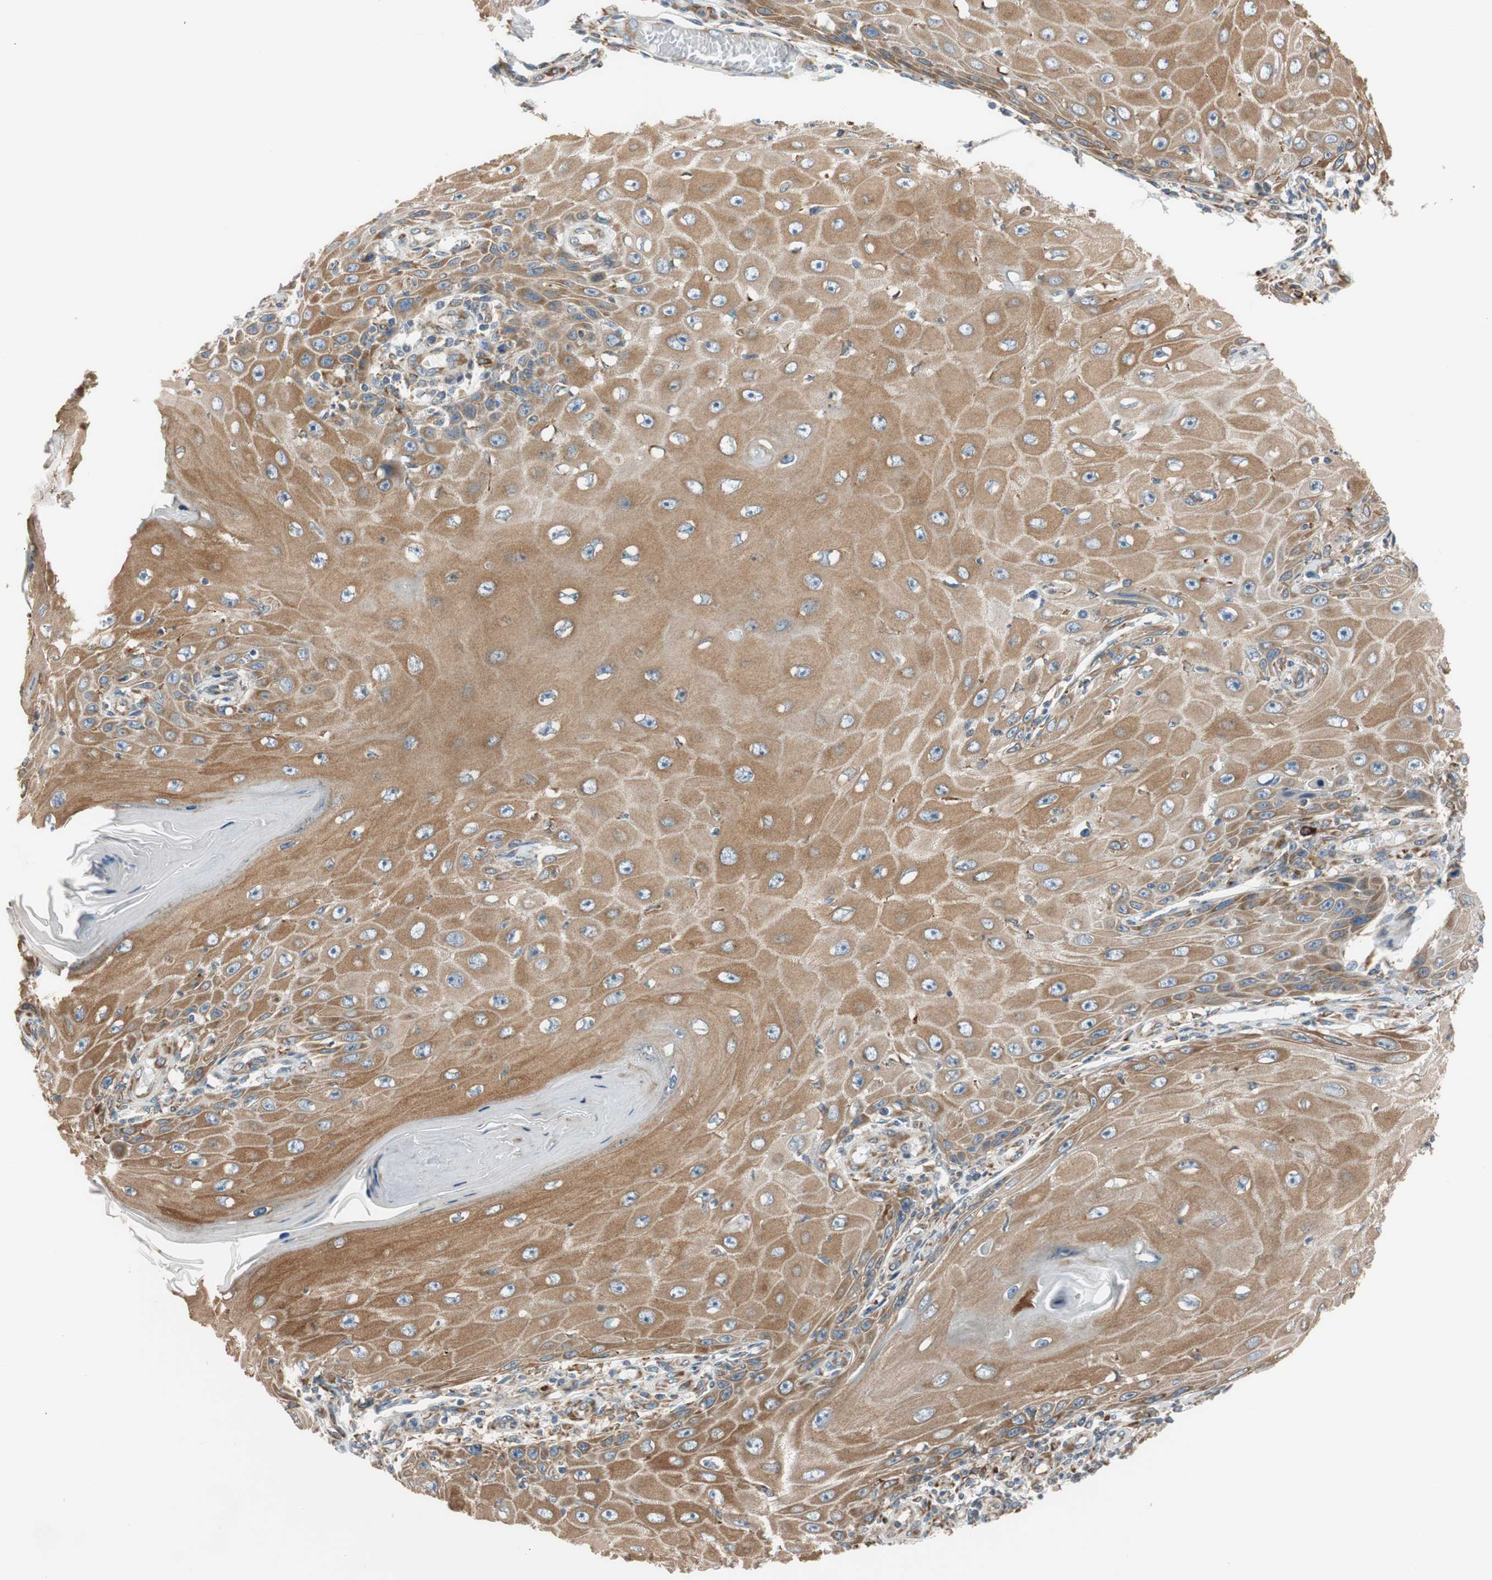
{"staining": {"intensity": "moderate", "quantity": ">75%", "location": "cytoplasmic/membranous"}, "tissue": "skin cancer", "cell_type": "Tumor cells", "image_type": "cancer", "snomed": [{"axis": "morphology", "description": "Squamous cell carcinoma, NOS"}, {"axis": "topography", "description": "Skin"}], "caption": "A histopathology image showing moderate cytoplasmic/membranous expression in approximately >75% of tumor cells in skin cancer, as visualized by brown immunohistochemical staining.", "gene": "RPN2", "patient": {"sex": "female", "age": 73}}